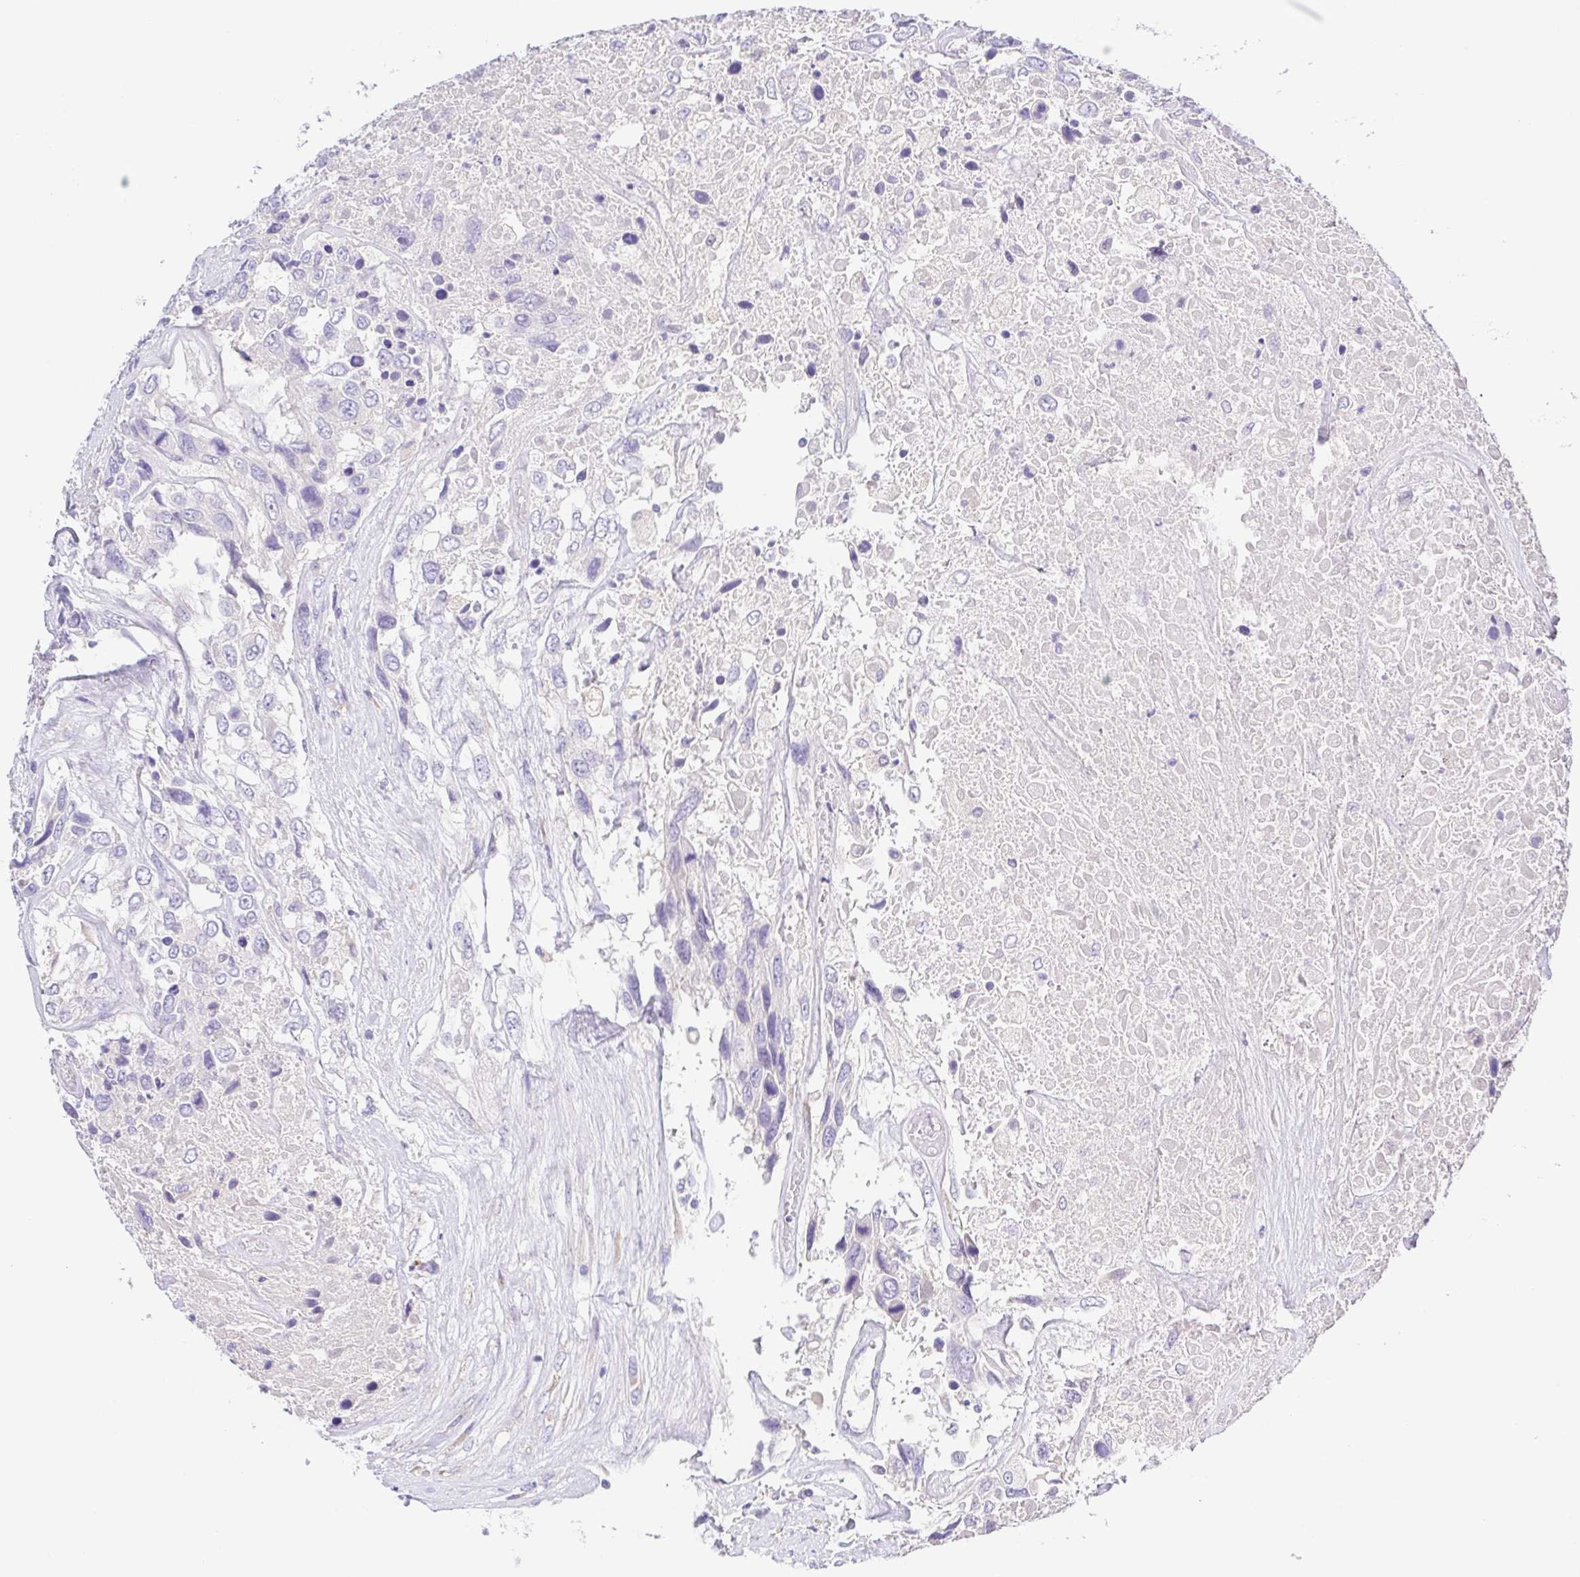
{"staining": {"intensity": "negative", "quantity": "none", "location": "none"}, "tissue": "urothelial cancer", "cell_type": "Tumor cells", "image_type": "cancer", "snomed": [{"axis": "morphology", "description": "Urothelial carcinoma, High grade"}, {"axis": "topography", "description": "Urinary bladder"}], "caption": "Immunohistochemistry image of neoplastic tissue: human urothelial cancer stained with DAB displays no significant protein positivity in tumor cells. The staining is performed using DAB brown chromogen with nuclei counter-stained in using hematoxylin.", "gene": "A1BG", "patient": {"sex": "female", "age": 70}}